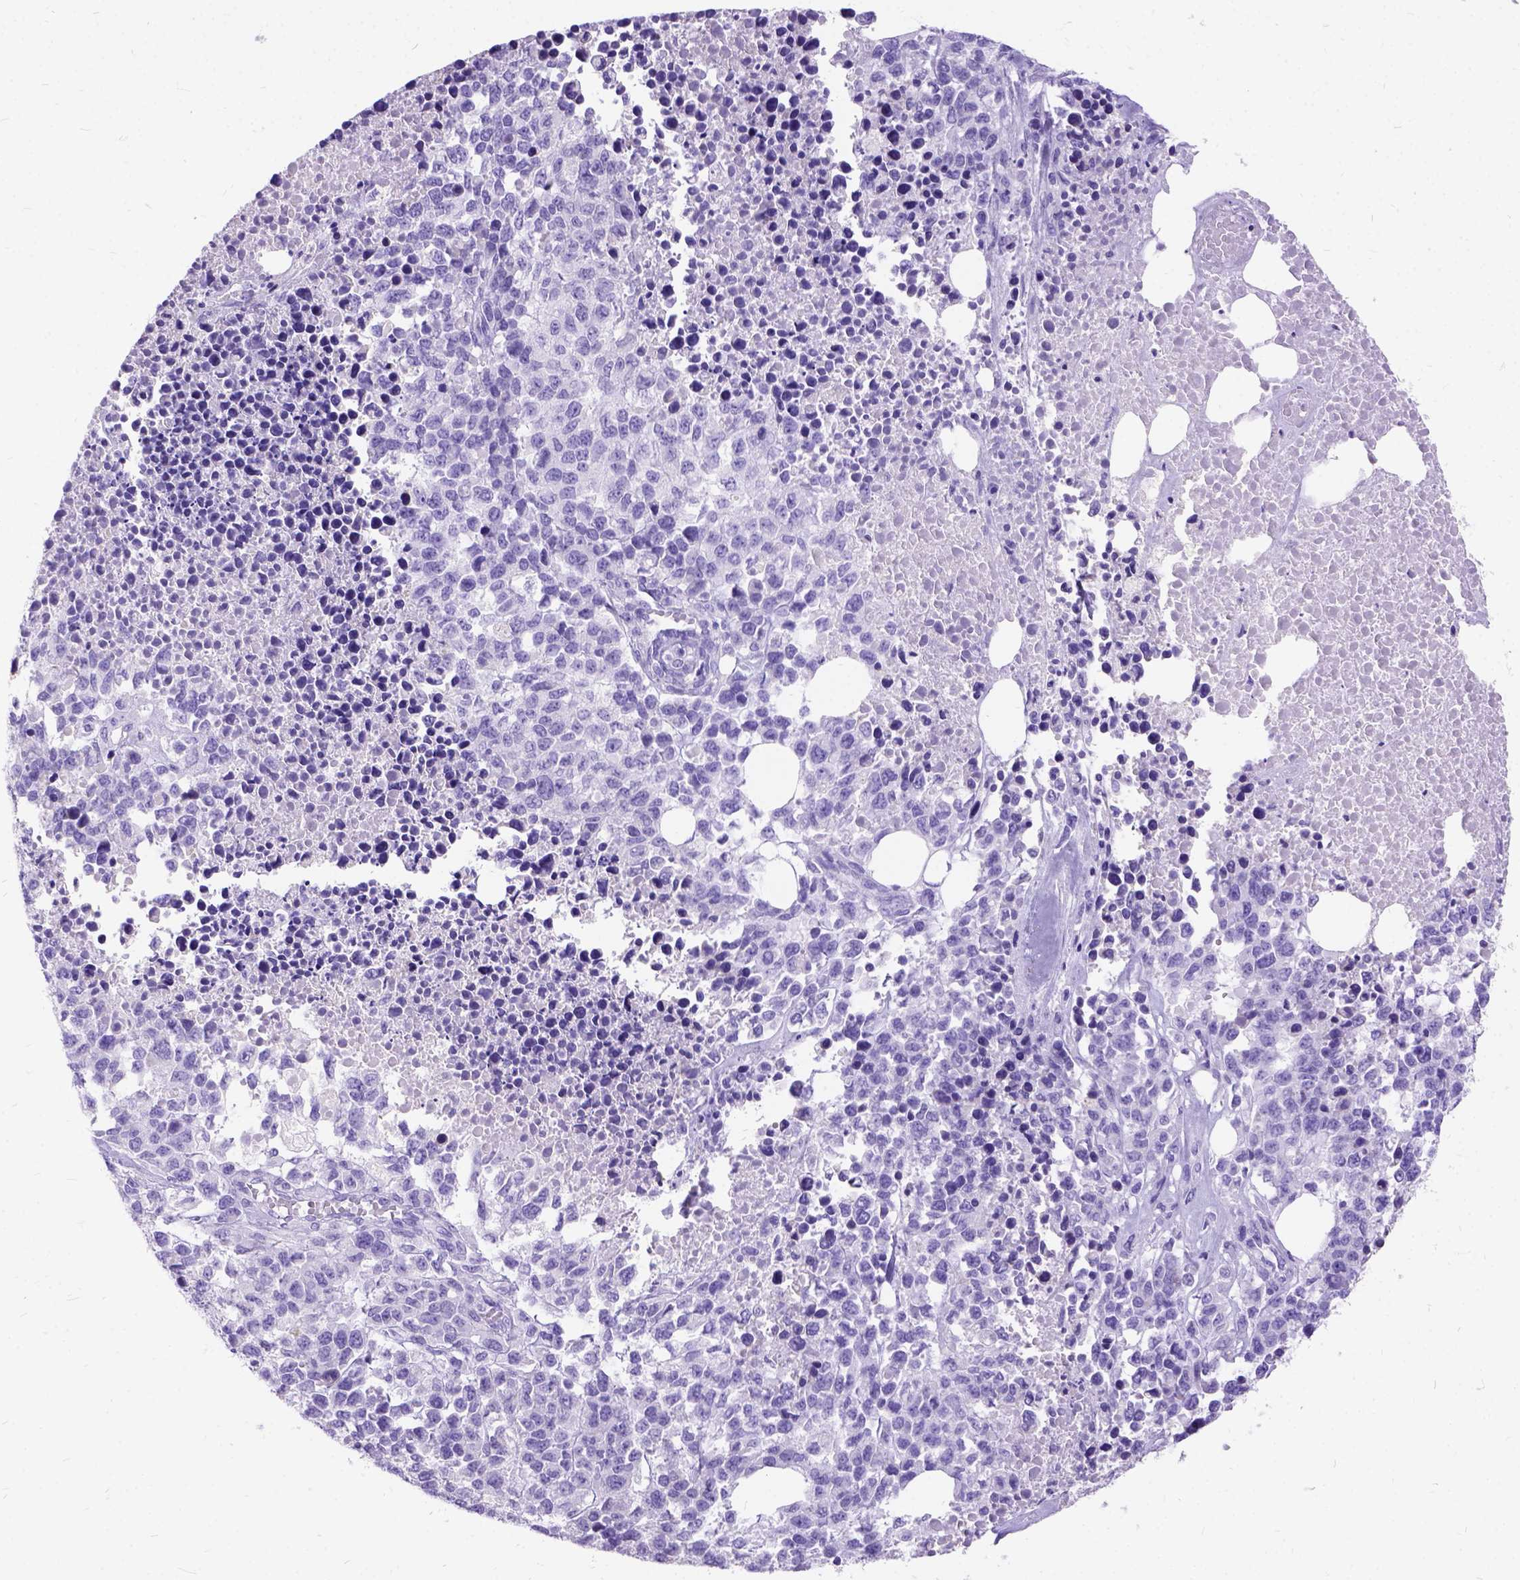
{"staining": {"intensity": "negative", "quantity": "none", "location": "none"}, "tissue": "melanoma", "cell_type": "Tumor cells", "image_type": "cancer", "snomed": [{"axis": "morphology", "description": "Malignant melanoma, Metastatic site"}, {"axis": "topography", "description": "Skin"}], "caption": "Histopathology image shows no protein positivity in tumor cells of melanoma tissue.", "gene": "C1QTNF3", "patient": {"sex": "male", "age": 84}}